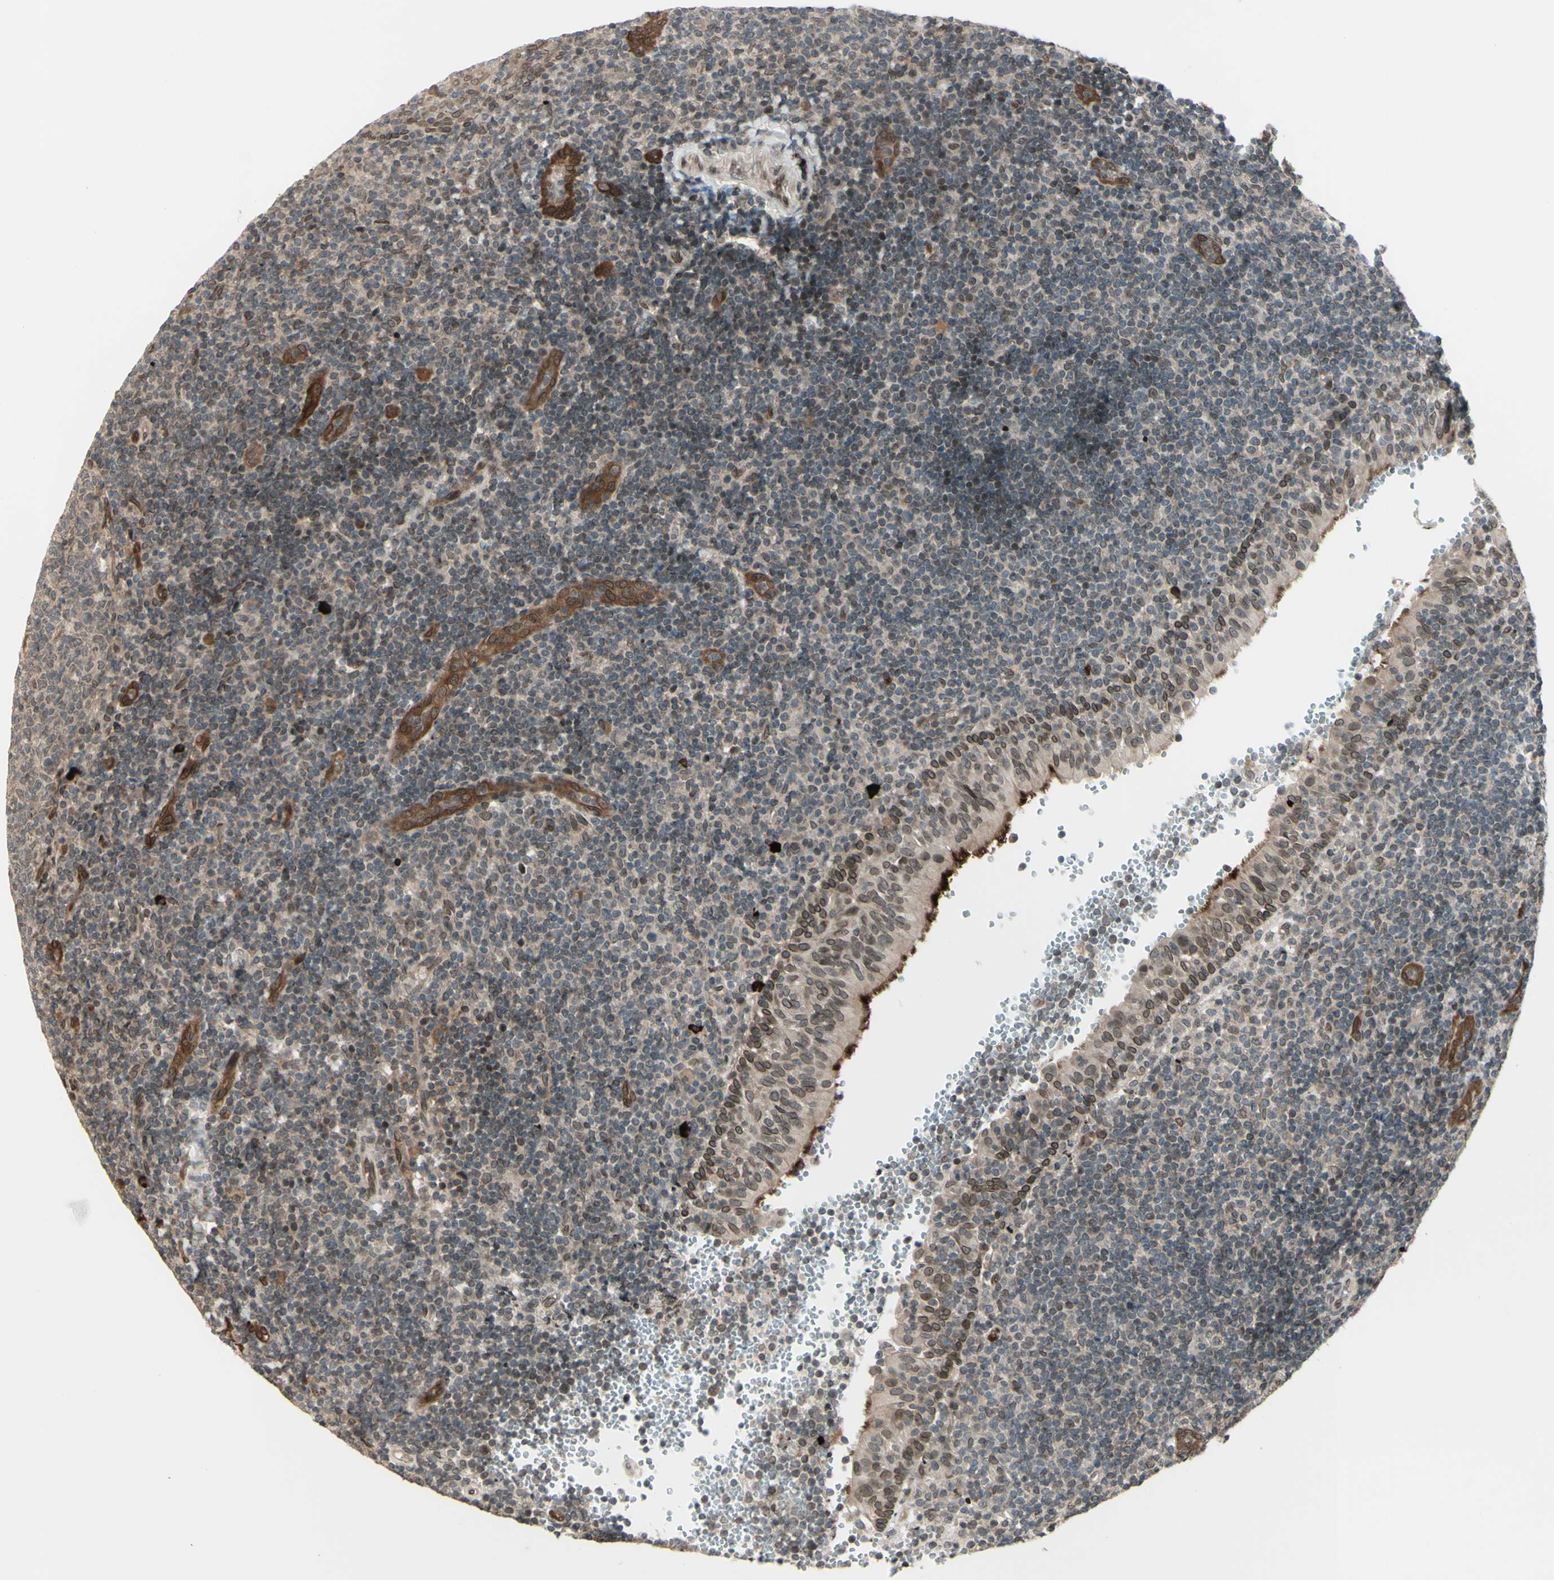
{"staining": {"intensity": "strong", "quantity": "<25%", "location": "cytoplasmic/membranous"}, "tissue": "tonsil", "cell_type": "Germinal center cells", "image_type": "normal", "snomed": [{"axis": "morphology", "description": "Normal tissue, NOS"}, {"axis": "topography", "description": "Tonsil"}], "caption": "Tonsil stained with DAB IHC reveals medium levels of strong cytoplasmic/membranous positivity in about <25% of germinal center cells. The protein of interest is stained brown, and the nuclei are stained in blue (DAB IHC with brightfield microscopy, high magnification).", "gene": "MLF2", "patient": {"sex": "female", "age": 40}}